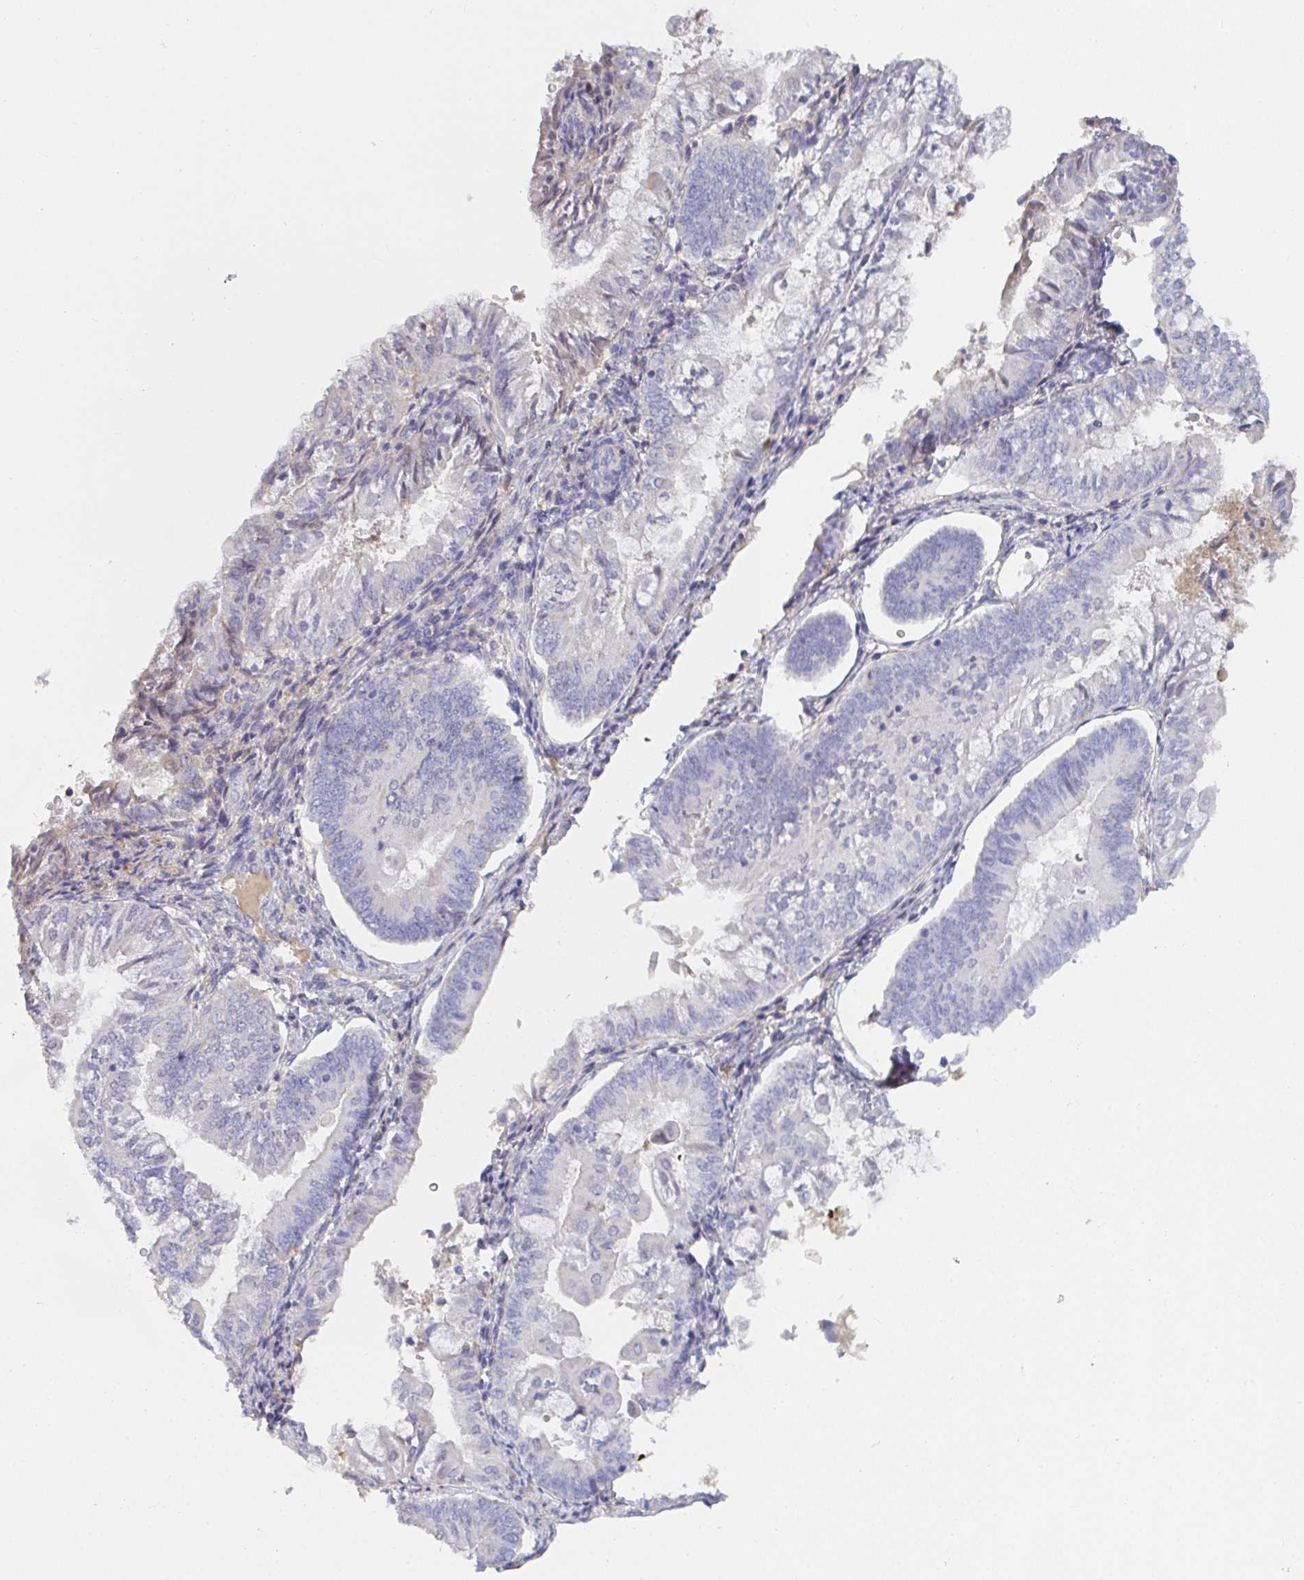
{"staining": {"intensity": "negative", "quantity": "none", "location": "none"}, "tissue": "endometrial cancer", "cell_type": "Tumor cells", "image_type": "cancer", "snomed": [{"axis": "morphology", "description": "Adenocarcinoma, NOS"}, {"axis": "topography", "description": "Endometrium"}], "caption": "Tumor cells are negative for protein expression in human endometrial adenocarcinoma.", "gene": "ANO5", "patient": {"sex": "female", "age": 55}}